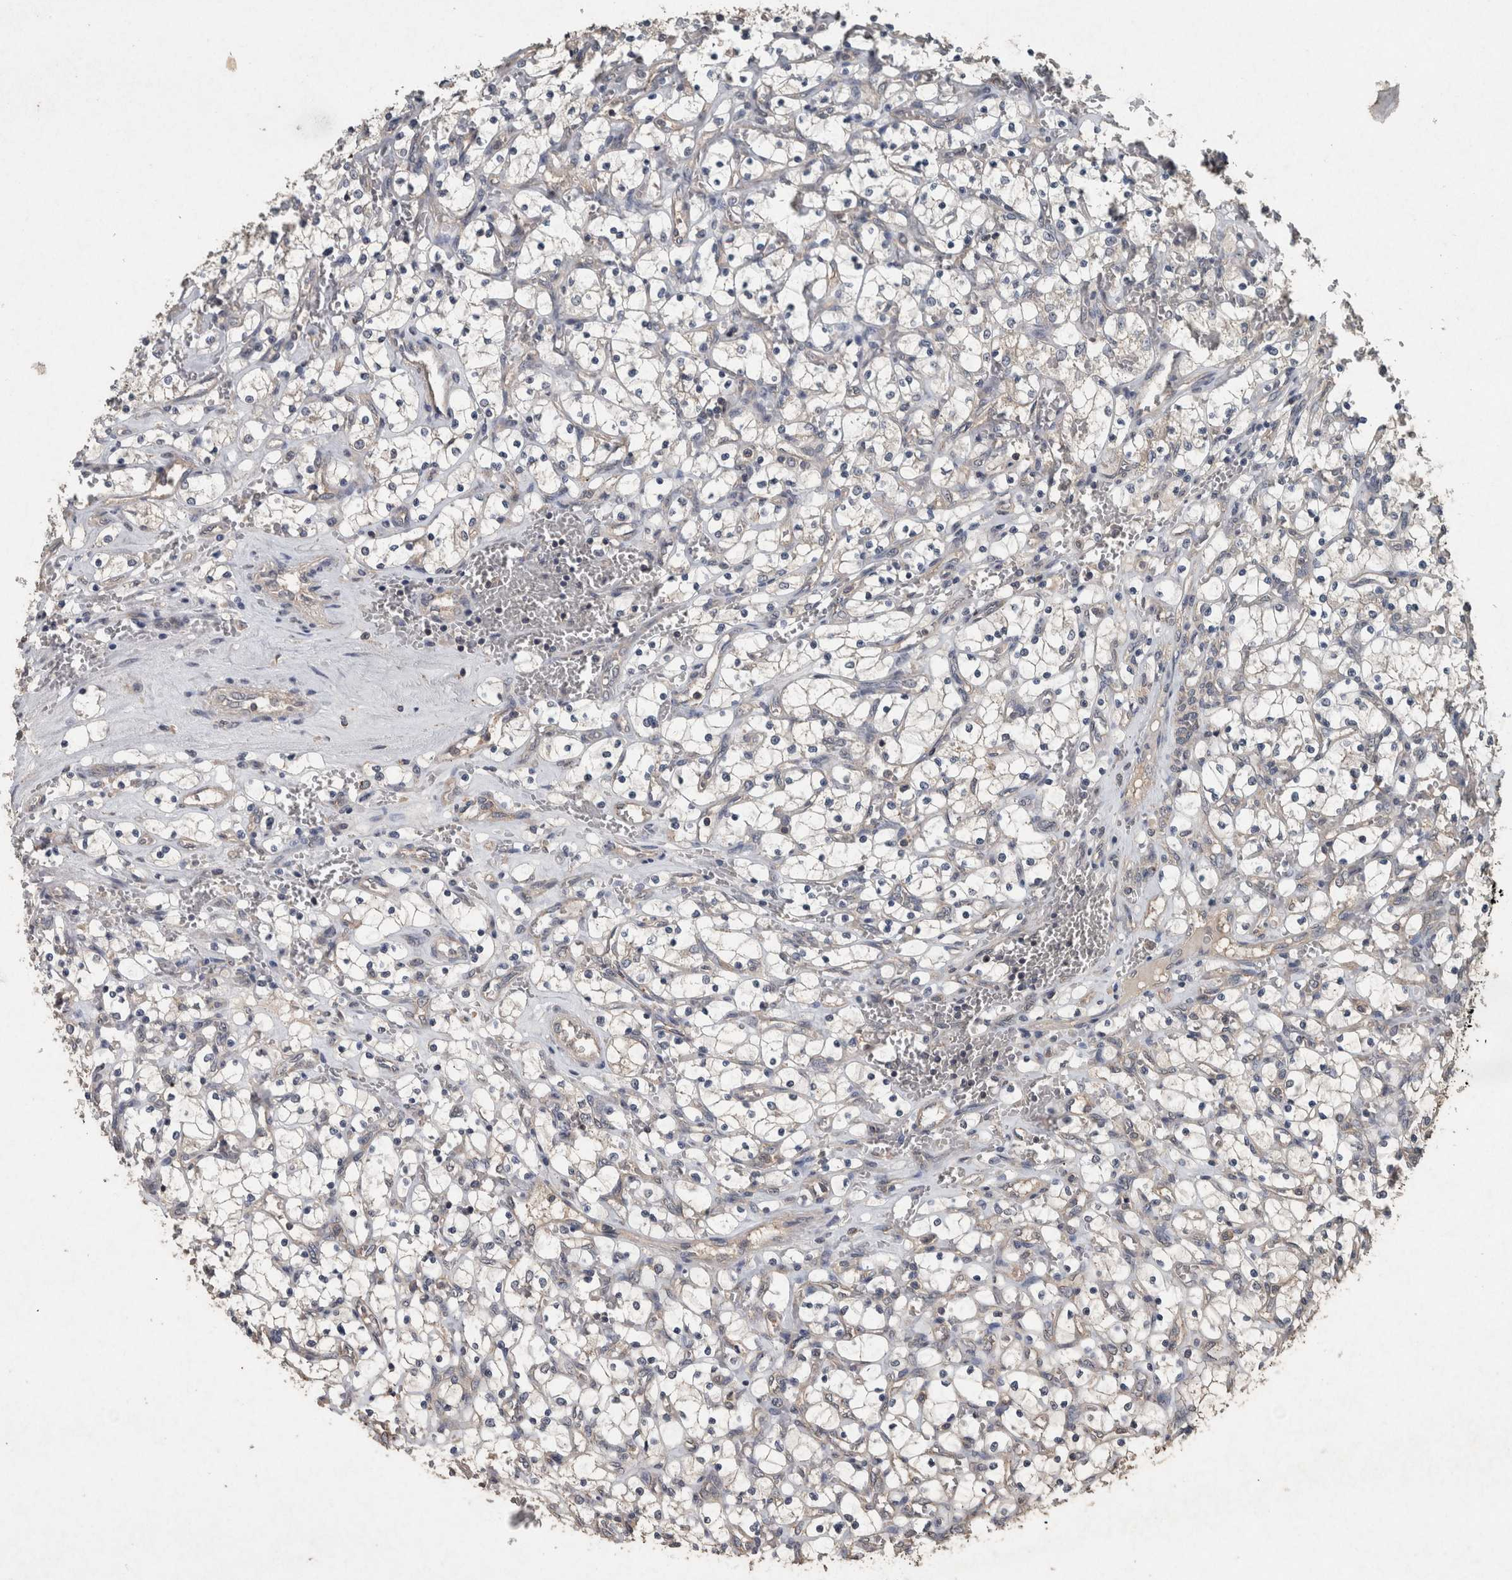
{"staining": {"intensity": "negative", "quantity": "none", "location": "none"}, "tissue": "renal cancer", "cell_type": "Tumor cells", "image_type": "cancer", "snomed": [{"axis": "morphology", "description": "Adenocarcinoma, NOS"}, {"axis": "topography", "description": "Kidney"}], "caption": "DAB immunohistochemical staining of human renal adenocarcinoma exhibits no significant positivity in tumor cells. (Stains: DAB immunohistochemistry (IHC) with hematoxylin counter stain, Microscopy: brightfield microscopy at high magnification).", "gene": "FGFRL1", "patient": {"sex": "female", "age": 69}}